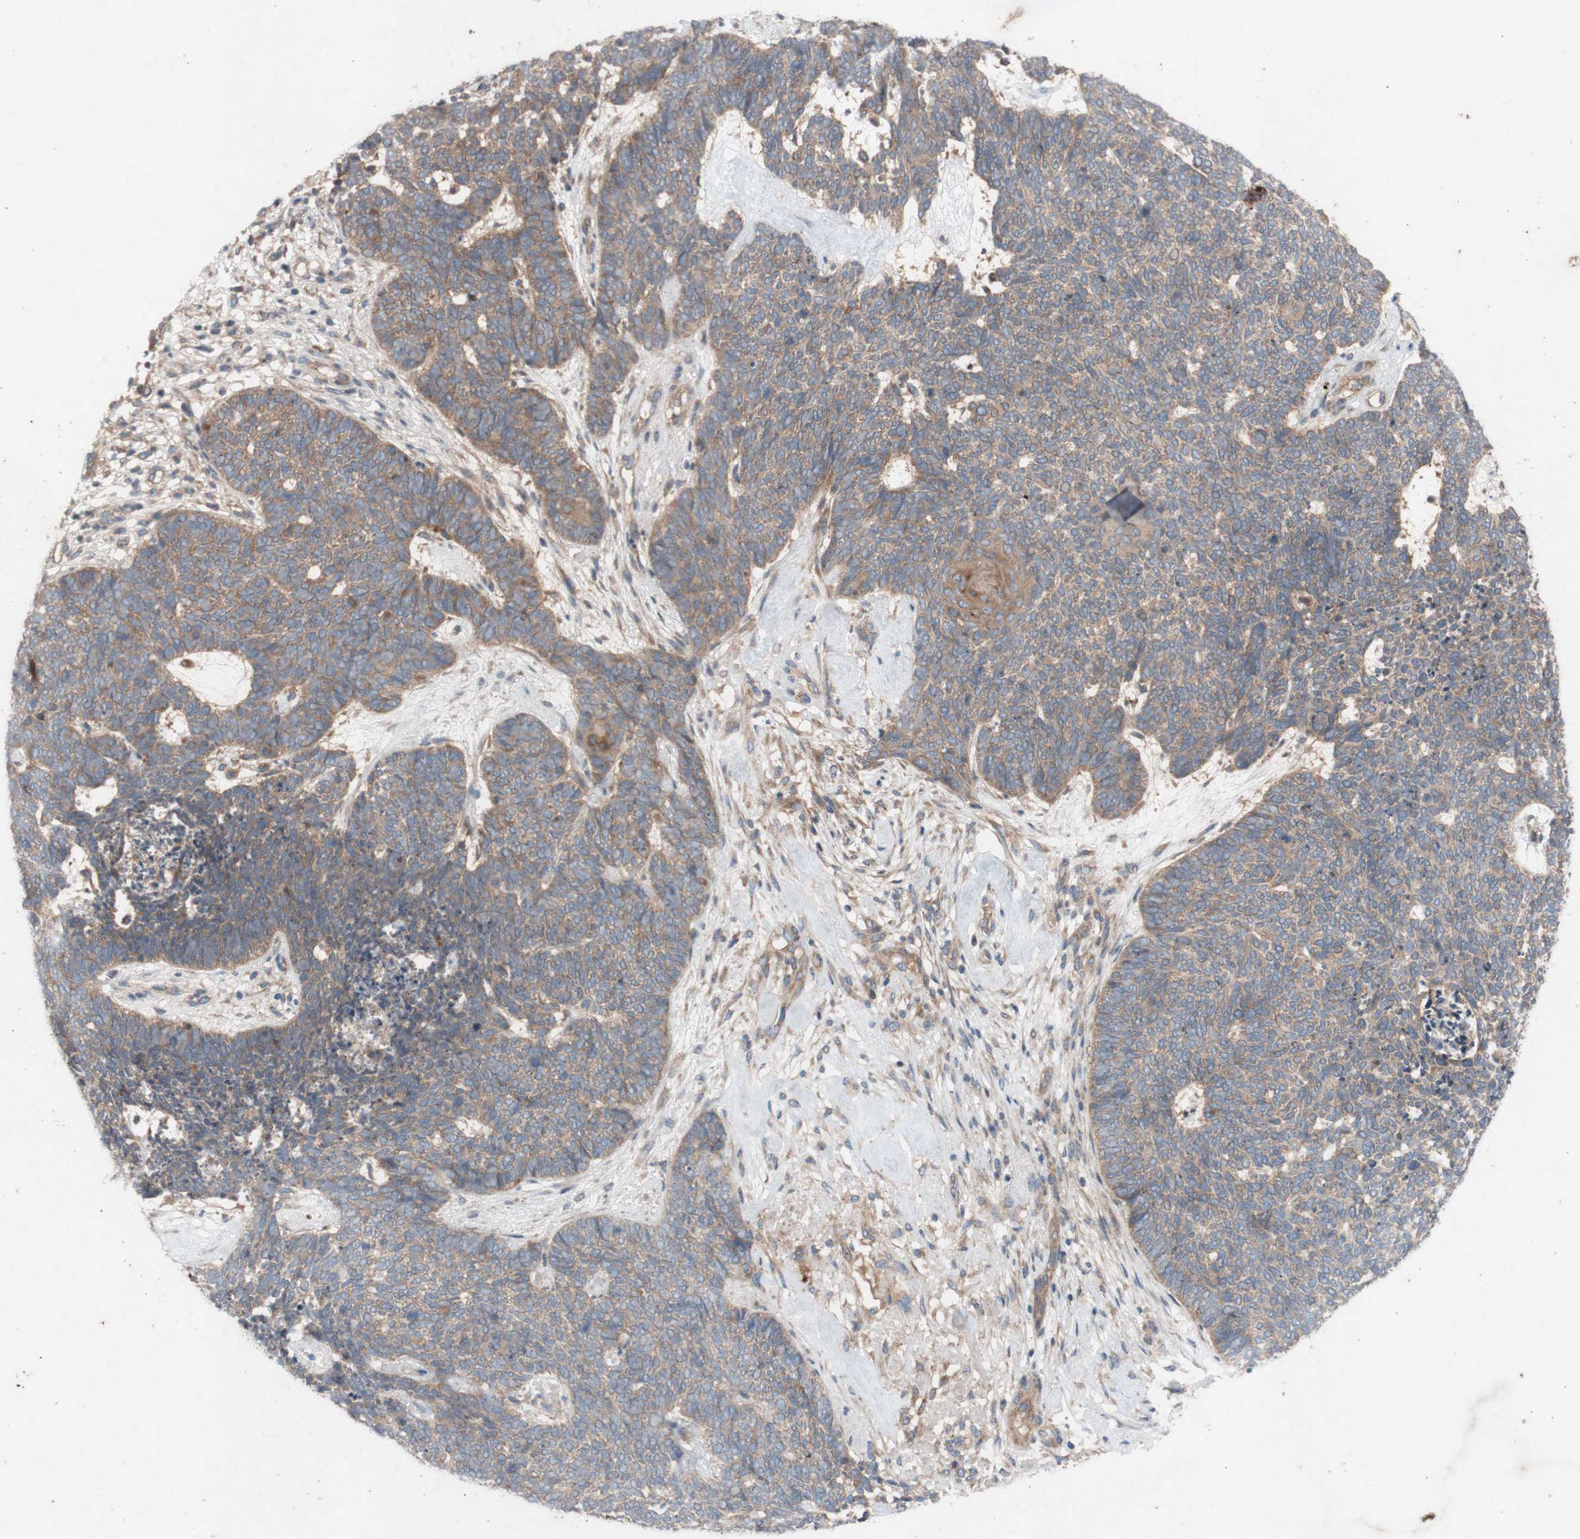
{"staining": {"intensity": "weak", "quantity": ">75%", "location": "cytoplasmic/membranous"}, "tissue": "skin cancer", "cell_type": "Tumor cells", "image_type": "cancer", "snomed": [{"axis": "morphology", "description": "Basal cell carcinoma"}, {"axis": "topography", "description": "Skin"}], "caption": "An immunohistochemistry (IHC) image of tumor tissue is shown. Protein staining in brown shows weak cytoplasmic/membranous positivity in skin basal cell carcinoma within tumor cells.", "gene": "TST", "patient": {"sex": "female", "age": 84}}